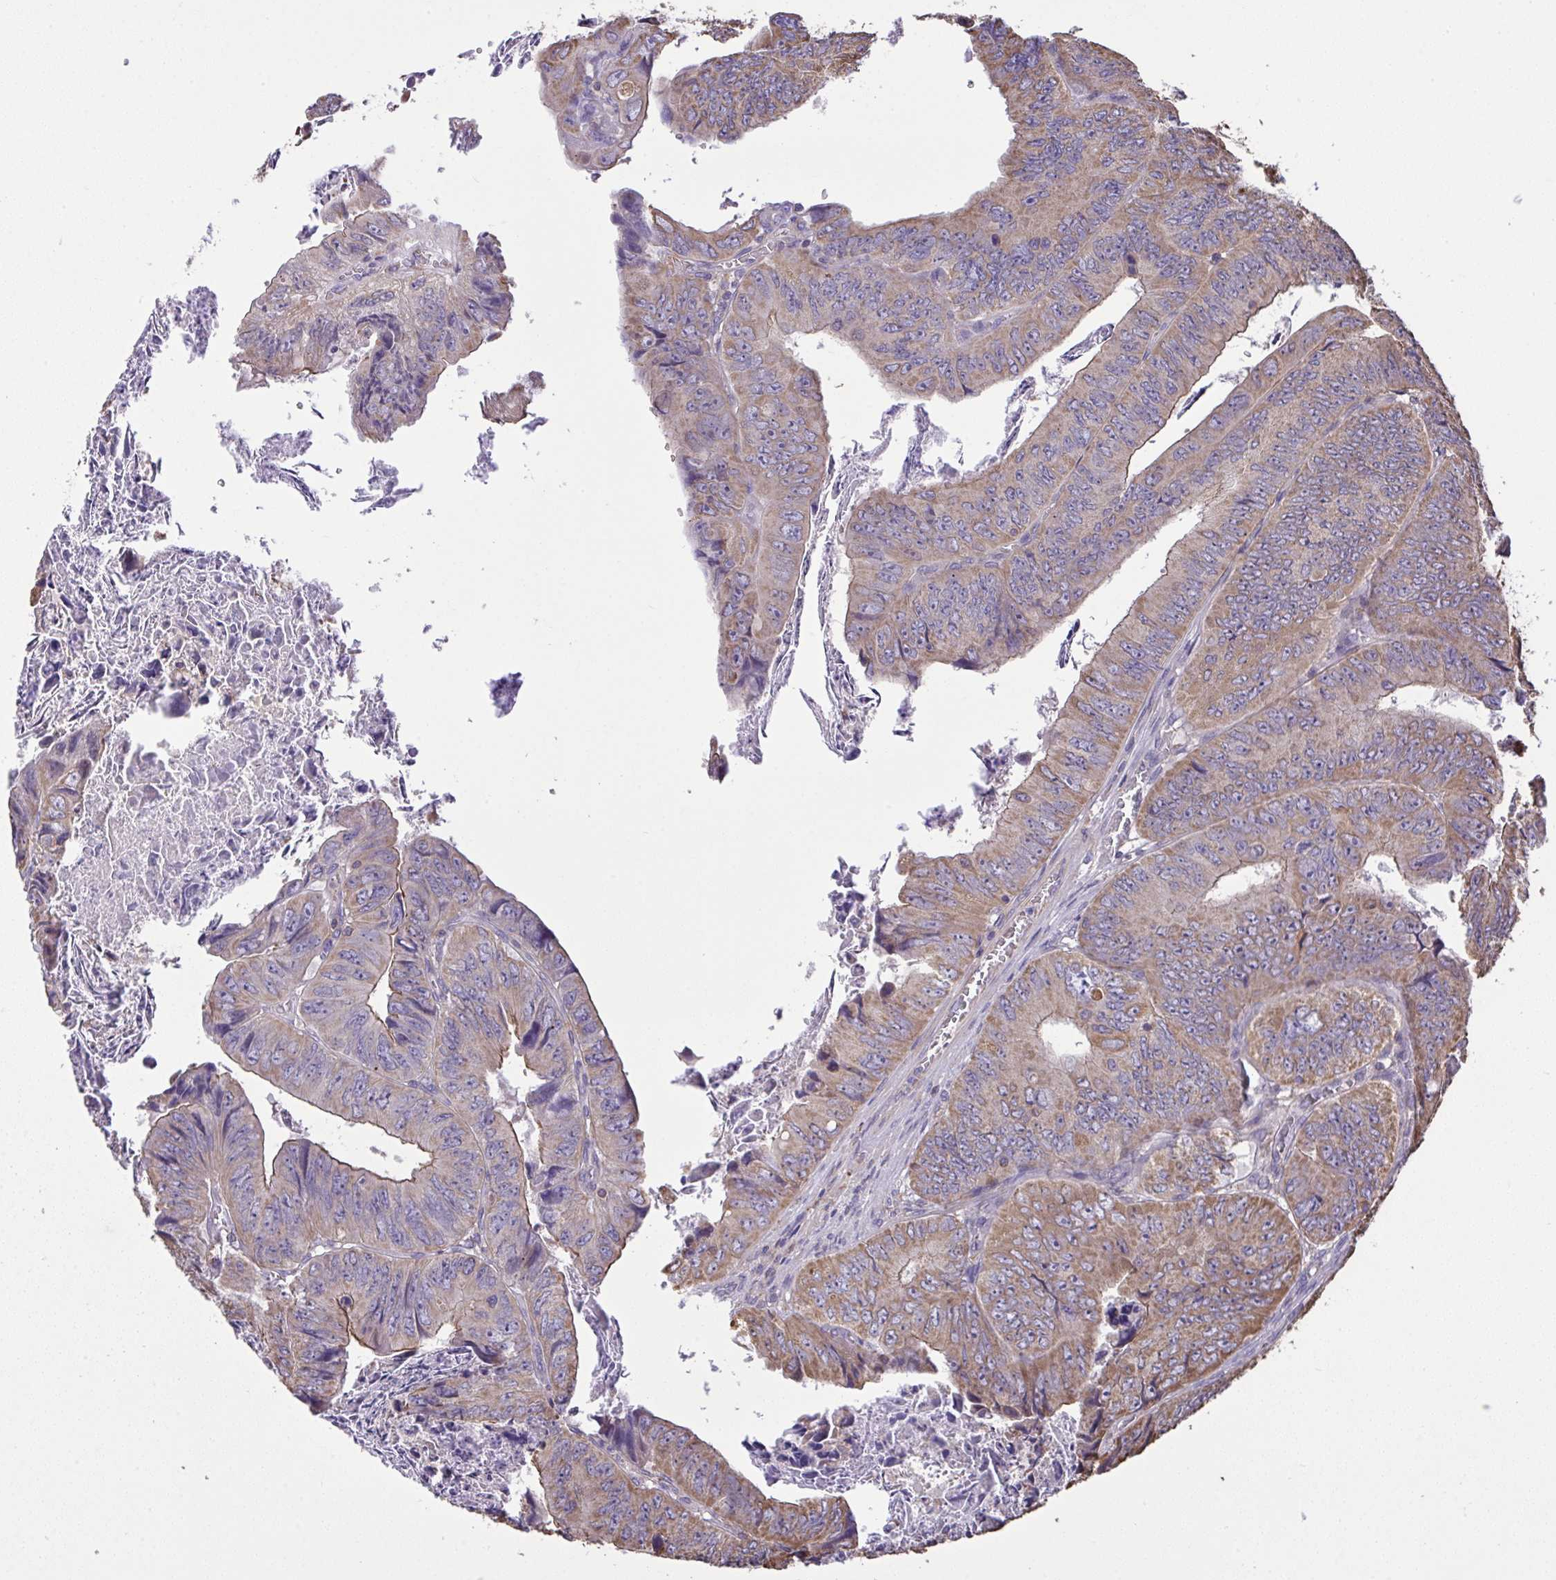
{"staining": {"intensity": "weak", "quantity": ">75%", "location": "cytoplasmic/membranous"}, "tissue": "colorectal cancer", "cell_type": "Tumor cells", "image_type": "cancer", "snomed": [{"axis": "morphology", "description": "Adenocarcinoma, NOS"}, {"axis": "topography", "description": "Colon"}], "caption": "The histopathology image exhibits a brown stain indicating the presence of a protein in the cytoplasmic/membranous of tumor cells in colorectal adenocarcinoma.", "gene": "PPM1H", "patient": {"sex": "female", "age": 84}}